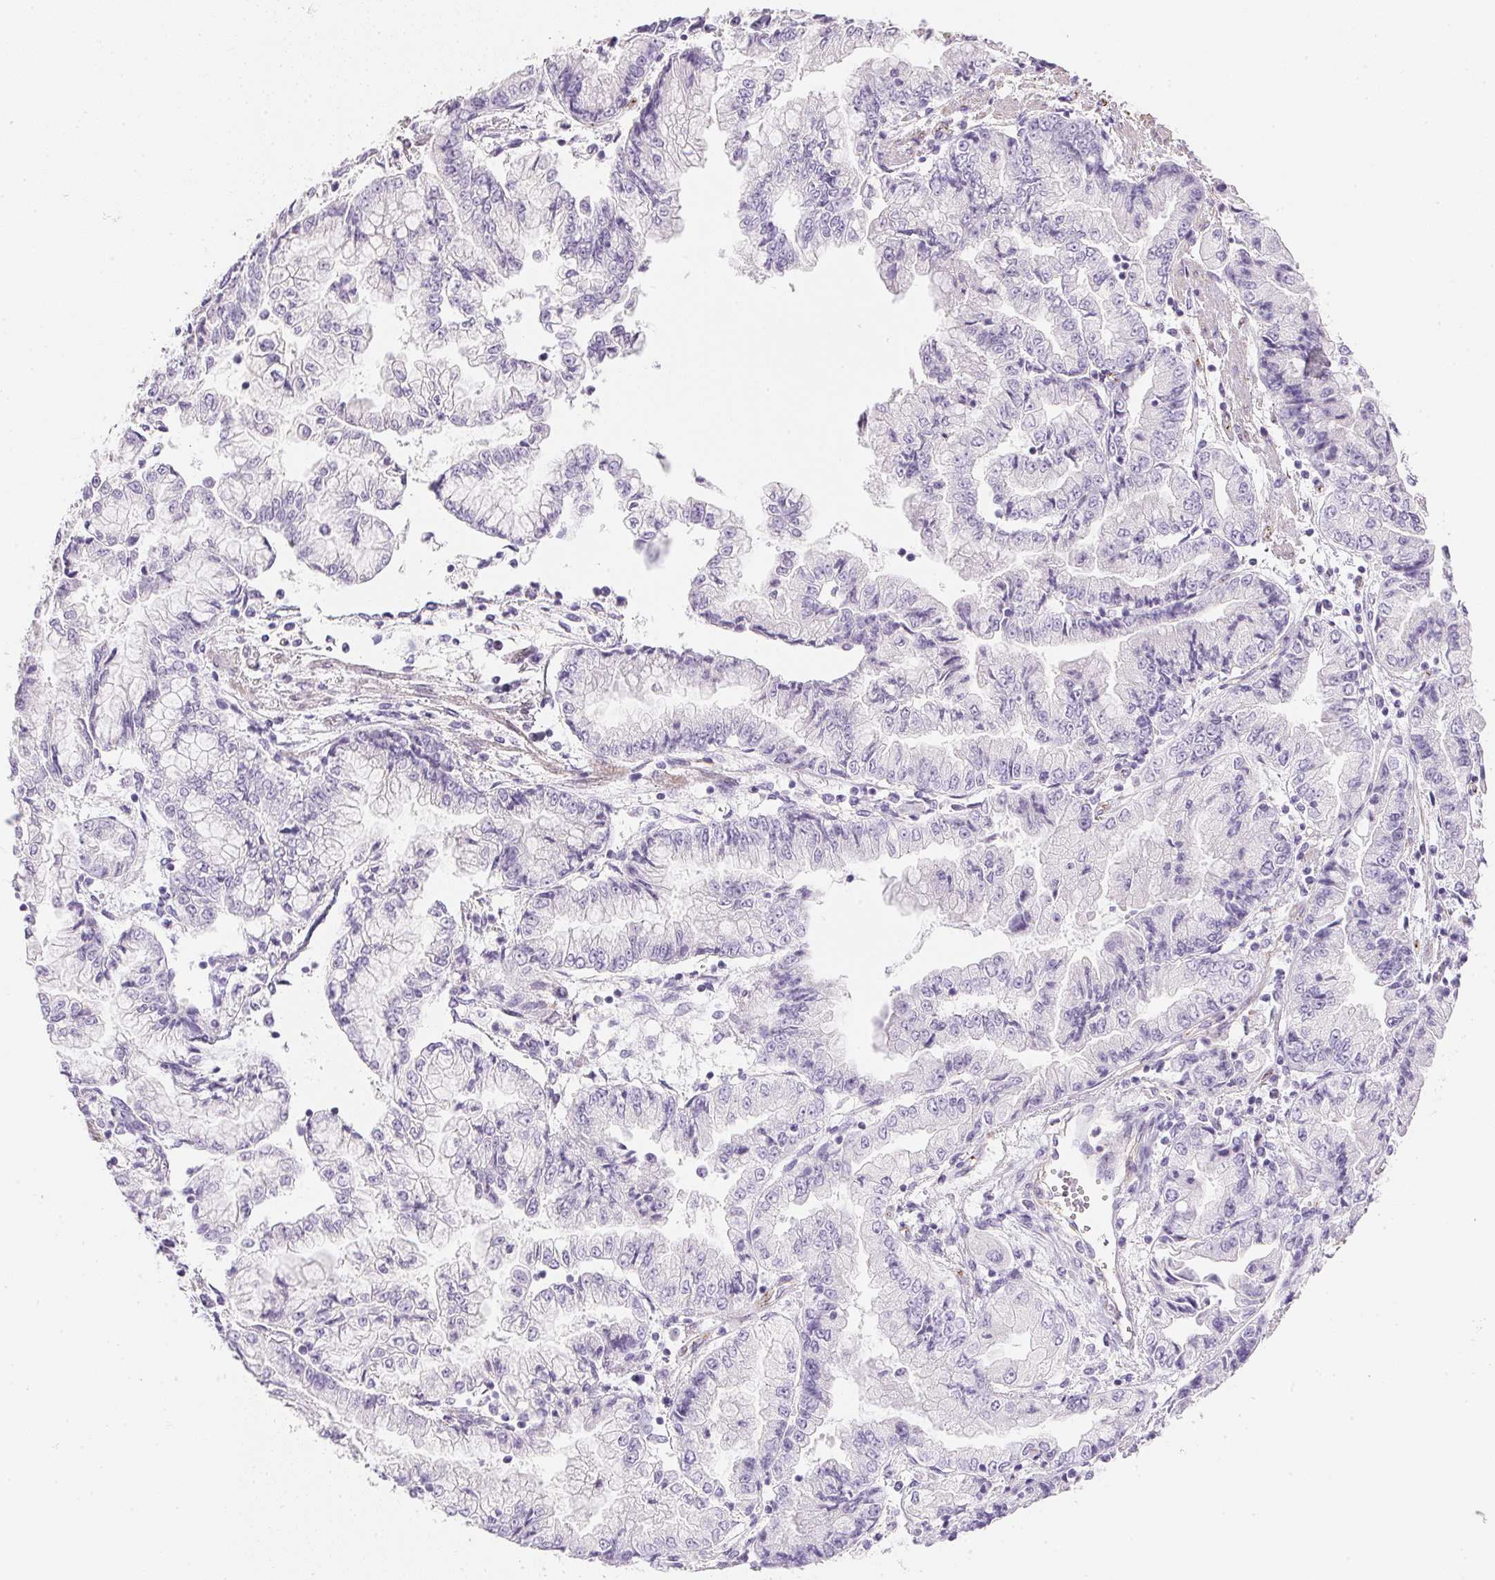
{"staining": {"intensity": "negative", "quantity": "none", "location": "none"}, "tissue": "stomach cancer", "cell_type": "Tumor cells", "image_type": "cancer", "snomed": [{"axis": "morphology", "description": "Adenocarcinoma, NOS"}, {"axis": "topography", "description": "Stomach, upper"}], "caption": "Stomach cancer was stained to show a protein in brown. There is no significant positivity in tumor cells. The staining is performed using DAB (3,3'-diaminobenzidine) brown chromogen with nuclei counter-stained in using hematoxylin.", "gene": "KCNE2", "patient": {"sex": "female", "age": 74}}